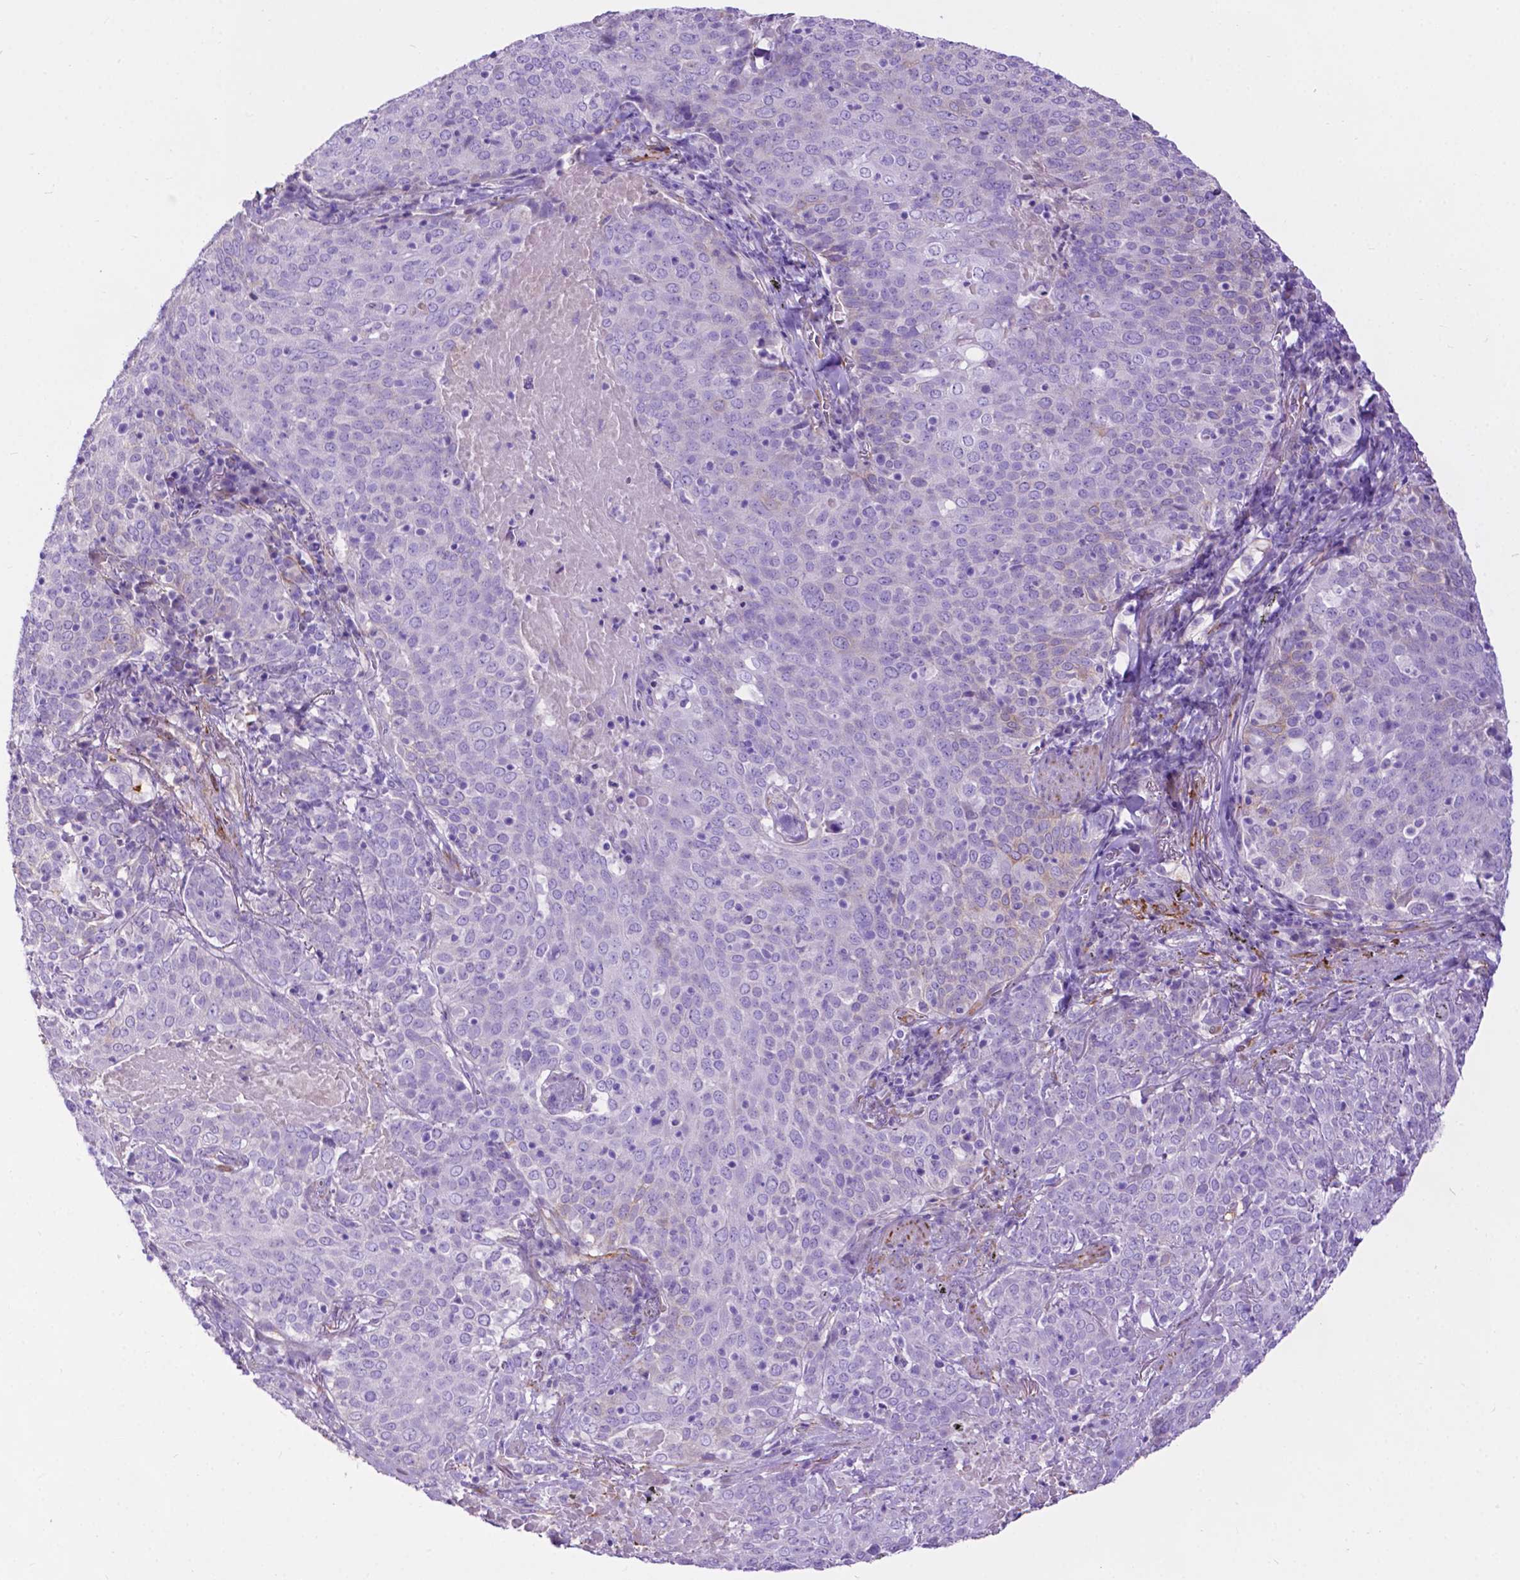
{"staining": {"intensity": "negative", "quantity": "none", "location": "none"}, "tissue": "lung cancer", "cell_type": "Tumor cells", "image_type": "cancer", "snomed": [{"axis": "morphology", "description": "Squamous cell carcinoma, NOS"}, {"axis": "topography", "description": "Lung"}], "caption": "An immunohistochemistry histopathology image of squamous cell carcinoma (lung) is shown. There is no staining in tumor cells of squamous cell carcinoma (lung). (DAB IHC visualized using brightfield microscopy, high magnification).", "gene": "PCDHA12", "patient": {"sex": "male", "age": 82}}